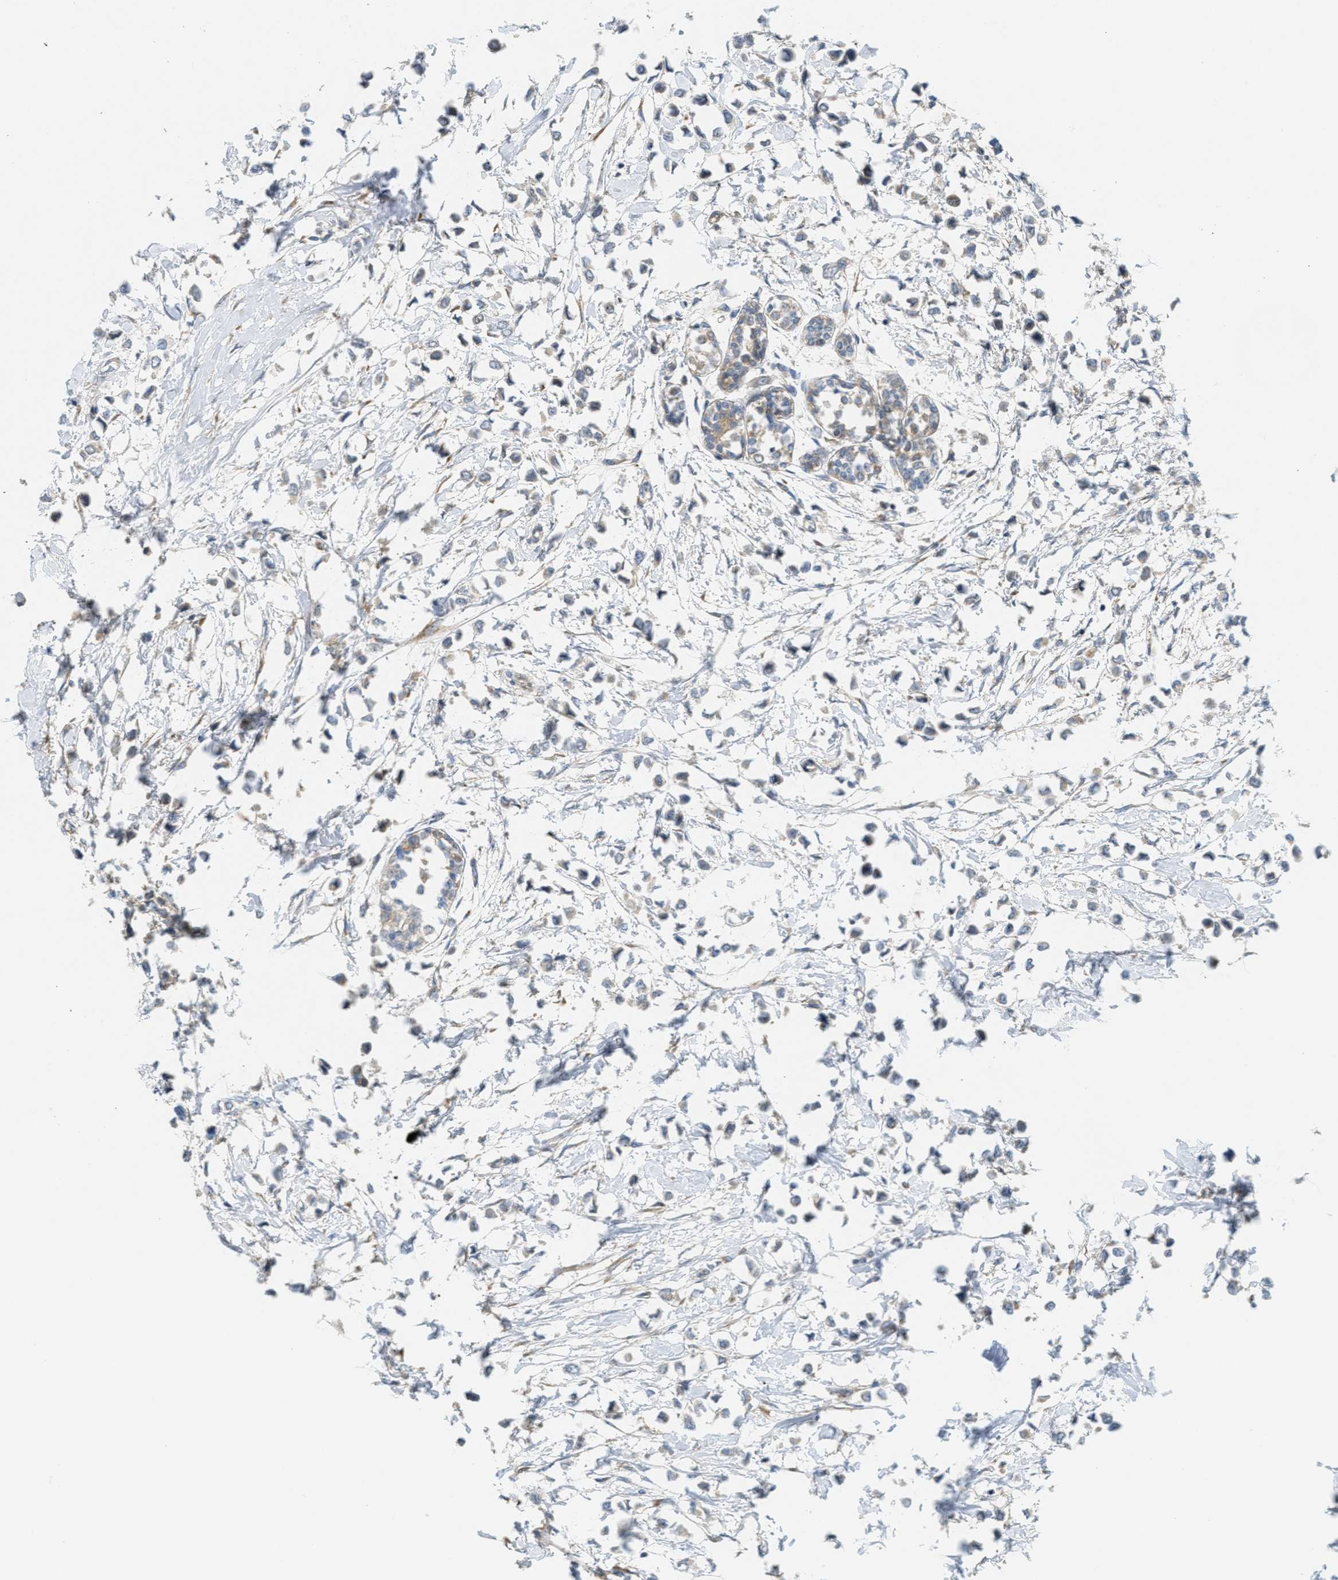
{"staining": {"intensity": "negative", "quantity": "none", "location": "none"}, "tissue": "breast cancer", "cell_type": "Tumor cells", "image_type": "cancer", "snomed": [{"axis": "morphology", "description": "Lobular carcinoma"}, {"axis": "topography", "description": "Breast"}], "caption": "Immunohistochemistry of human breast cancer reveals no positivity in tumor cells.", "gene": "PROC", "patient": {"sex": "female", "age": 51}}